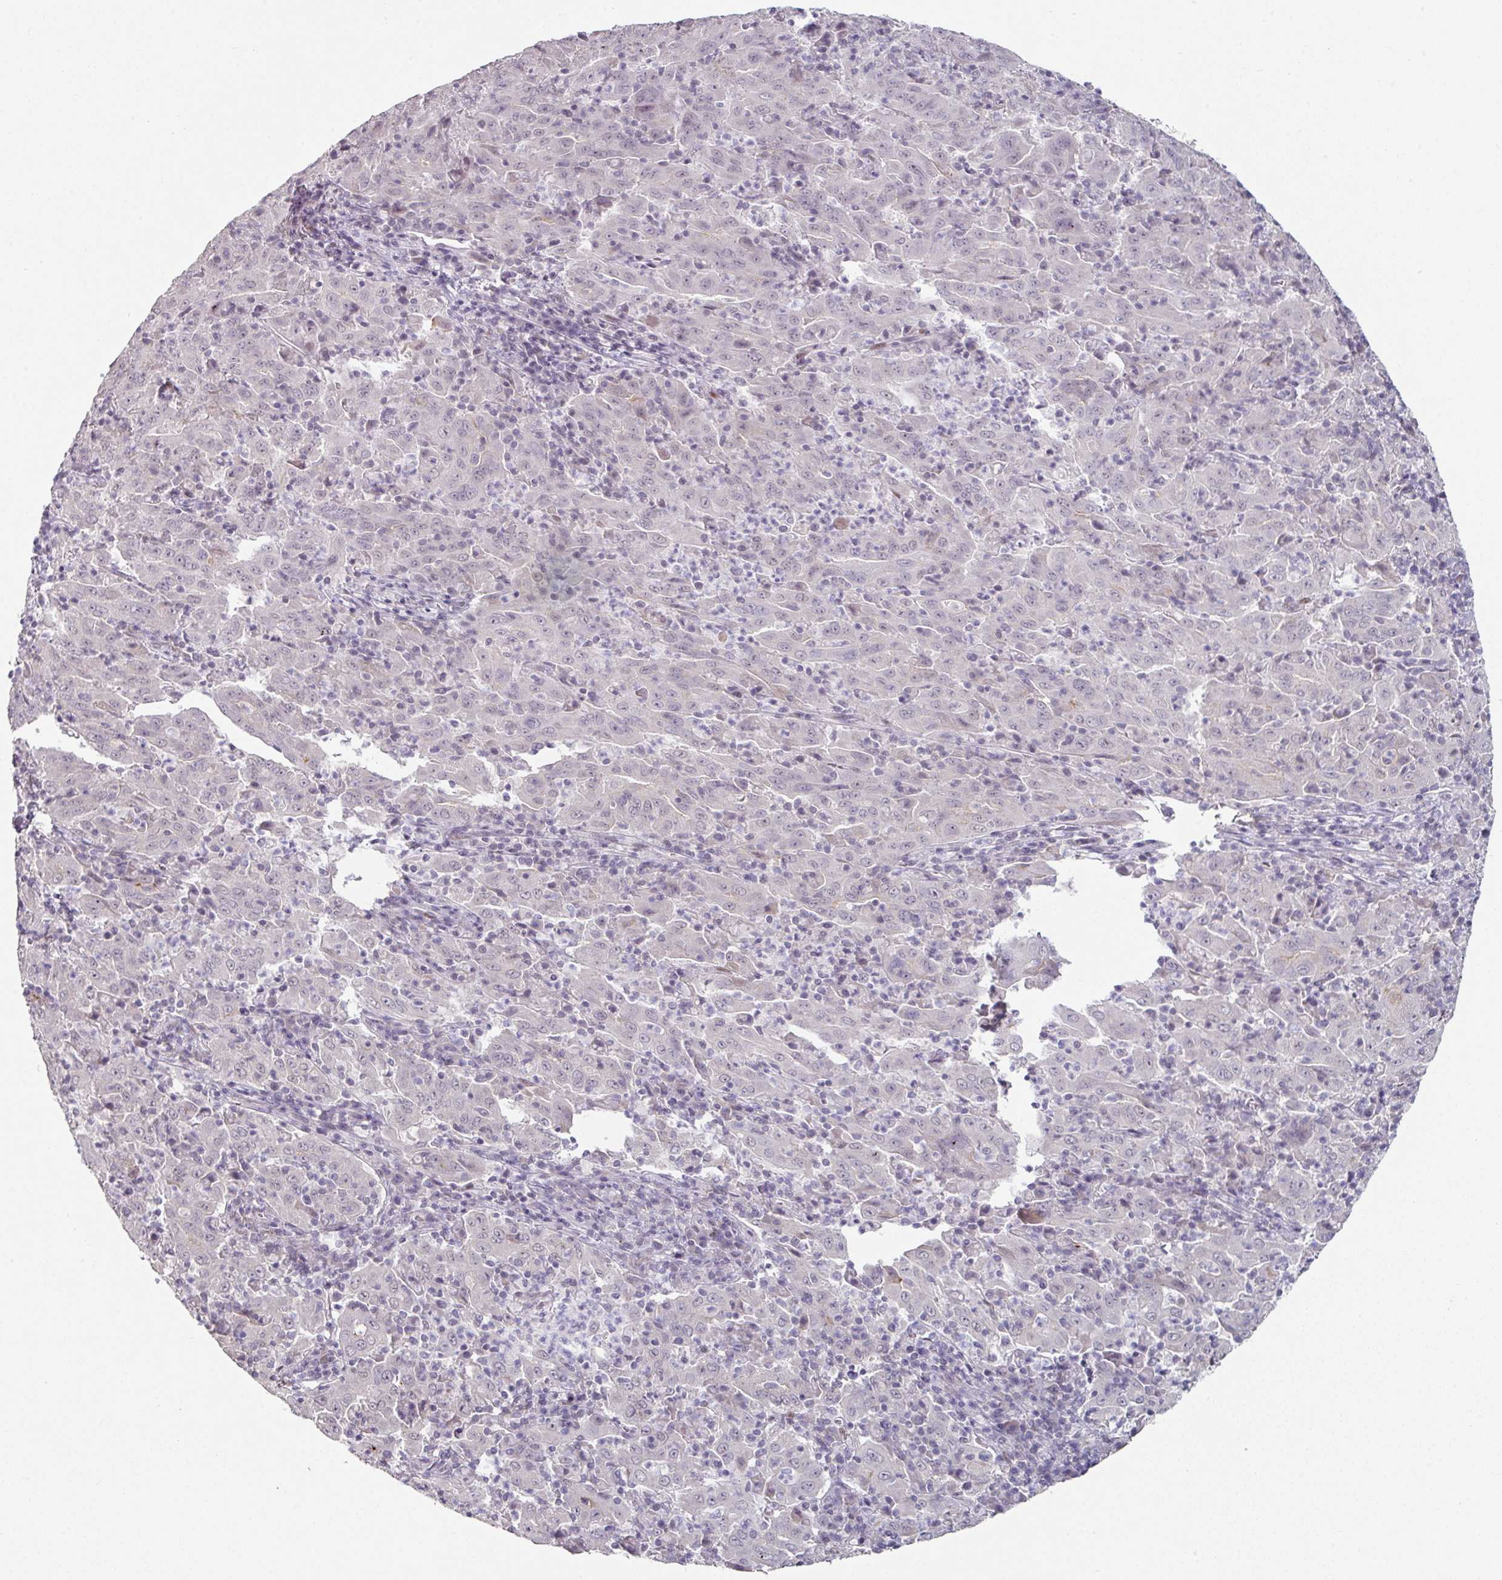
{"staining": {"intensity": "negative", "quantity": "none", "location": "none"}, "tissue": "pancreatic cancer", "cell_type": "Tumor cells", "image_type": "cancer", "snomed": [{"axis": "morphology", "description": "Adenocarcinoma, NOS"}, {"axis": "topography", "description": "Pancreas"}], "caption": "This is a histopathology image of immunohistochemistry (IHC) staining of adenocarcinoma (pancreatic), which shows no positivity in tumor cells.", "gene": "ELK1", "patient": {"sex": "male", "age": 63}}